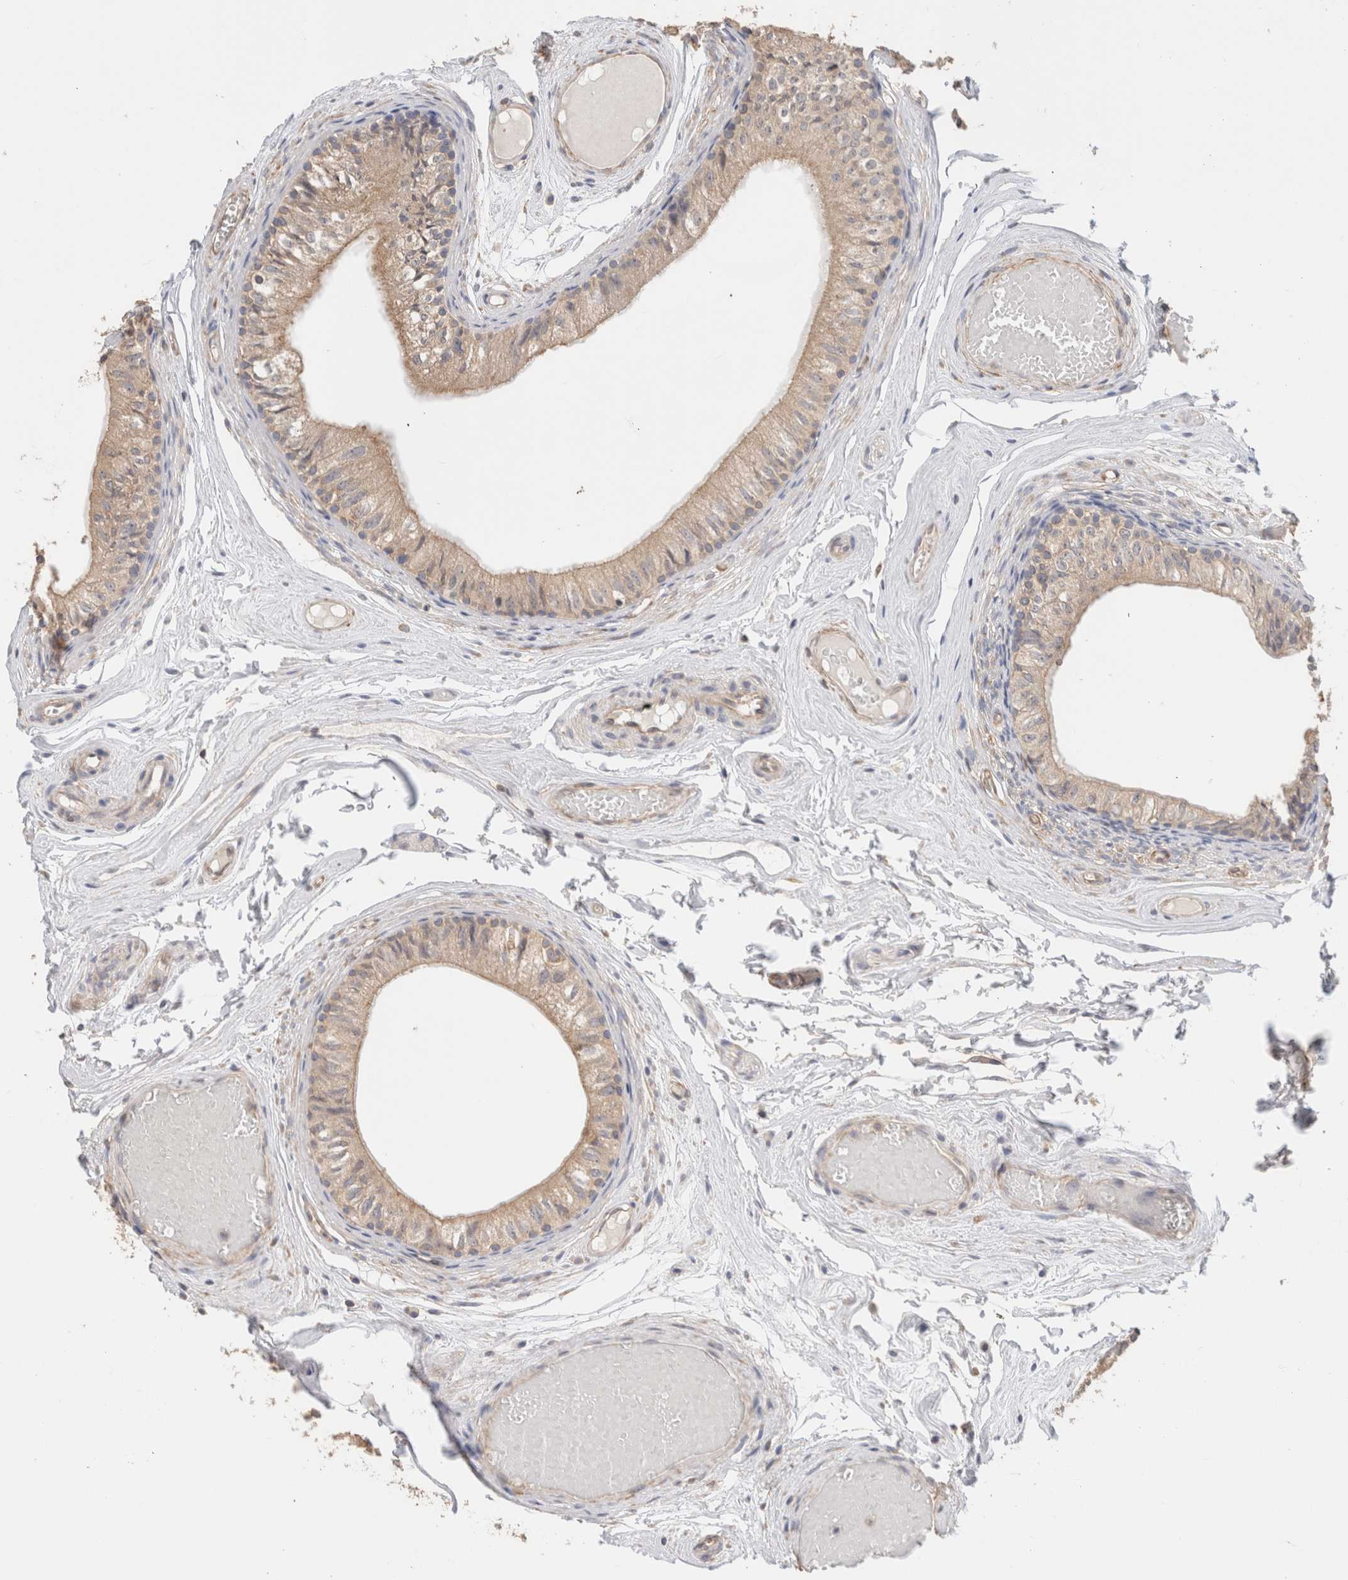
{"staining": {"intensity": "moderate", "quantity": ">75%", "location": "cytoplasmic/membranous"}, "tissue": "epididymis", "cell_type": "Glandular cells", "image_type": "normal", "snomed": [{"axis": "morphology", "description": "Normal tissue, NOS"}, {"axis": "topography", "description": "Epididymis"}], "caption": "Immunohistochemical staining of unremarkable epididymis shows >75% levels of moderate cytoplasmic/membranous protein staining in about >75% of glandular cells. (DAB = brown stain, brightfield microscopy at high magnification).", "gene": "CFAP418", "patient": {"sex": "male", "age": 79}}